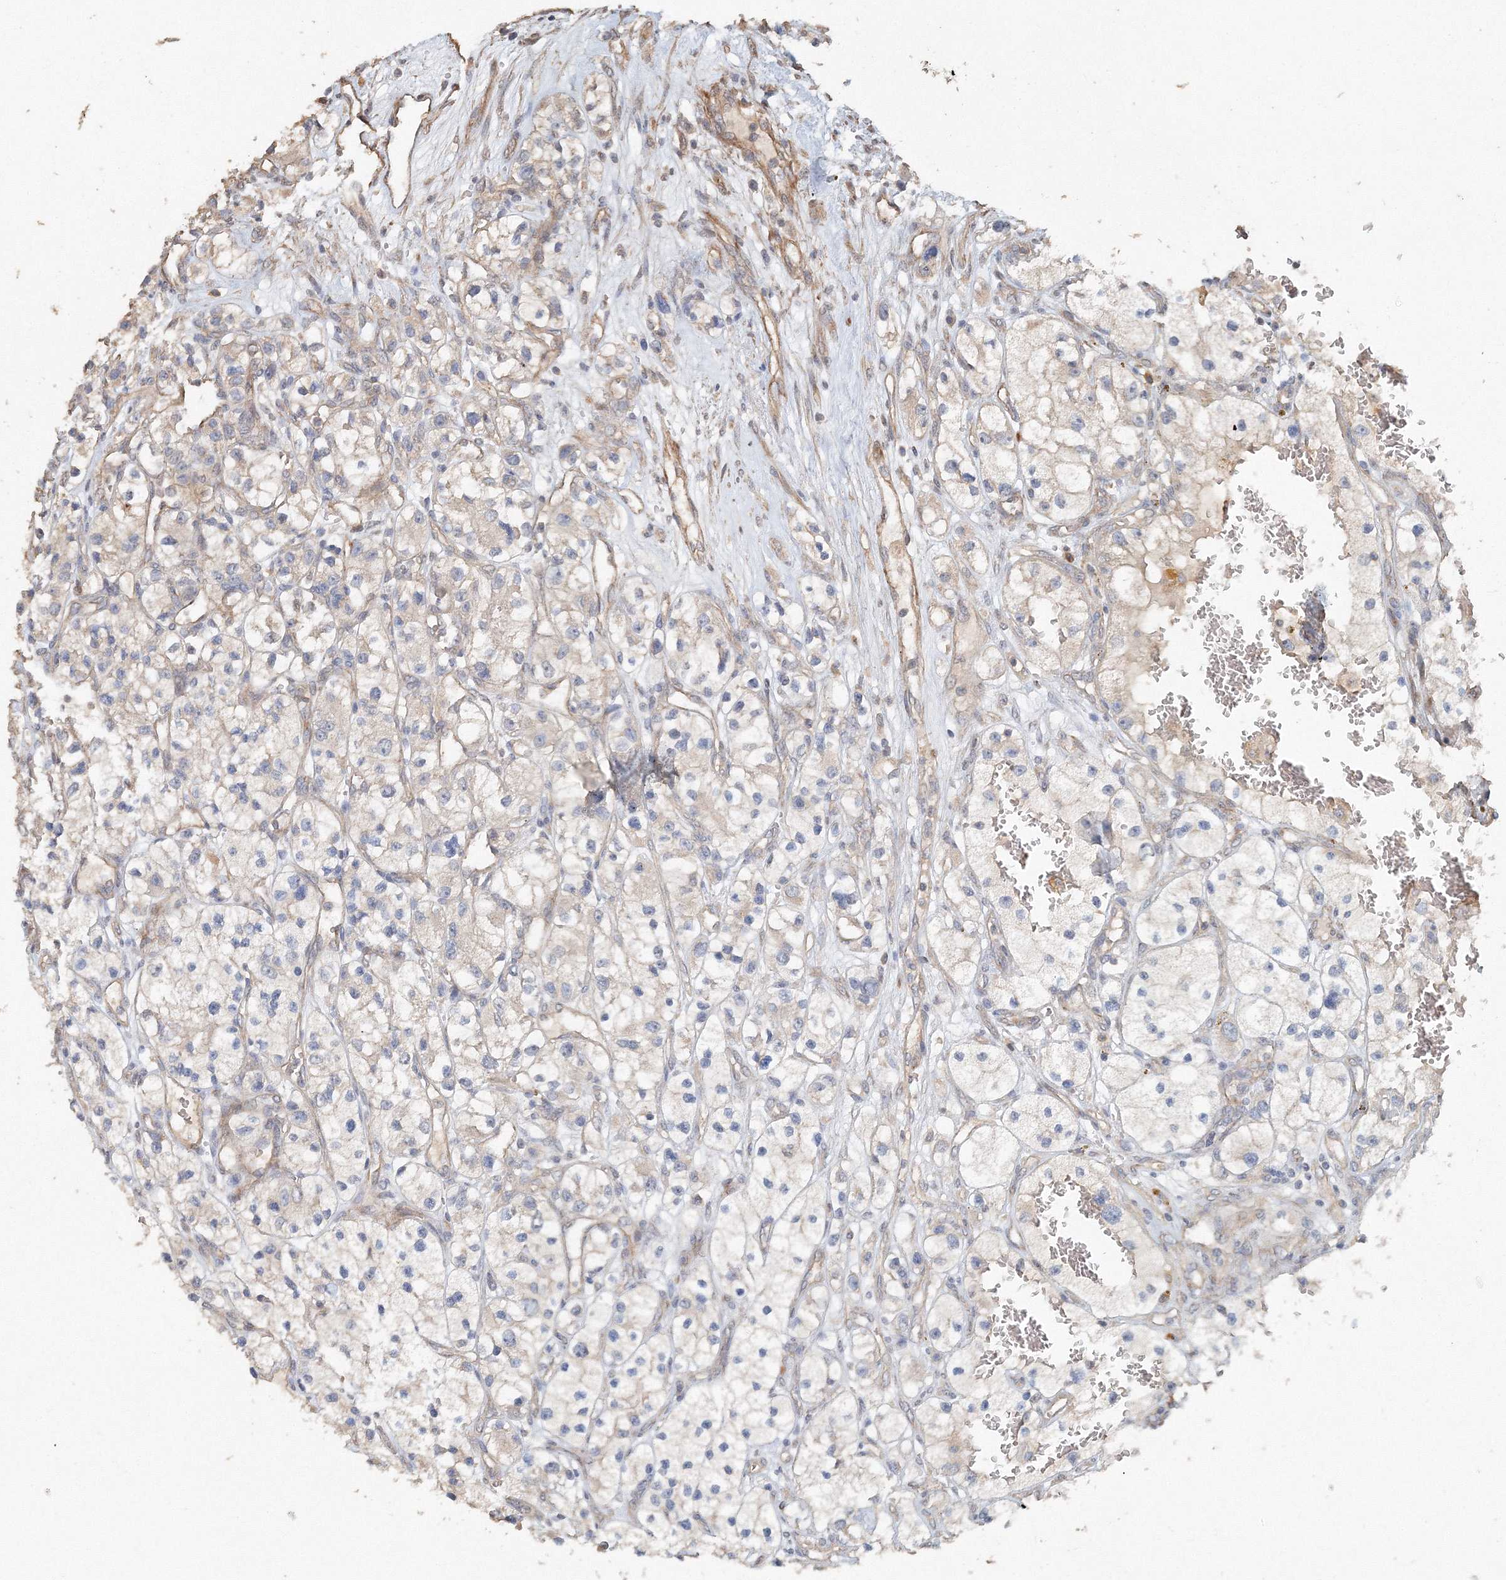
{"staining": {"intensity": "weak", "quantity": "<25%", "location": "cytoplasmic/membranous"}, "tissue": "renal cancer", "cell_type": "Tumor cells", "image_type": "cancer", "snomed": [{"axis": "morphology", "description": "Adenocarcinoma, NOS"}, {"axis": "topography", "description": "Kidney"}], "caption": "Tumor cells show no significant positivity in renal cancer (adenocarcinoma). The staining is performed using DAB brown chromogen with nuclei counter-stained in using hematoxylin.", "gene": "NALF2", "patient": {"sex": "female", "age": 57}}